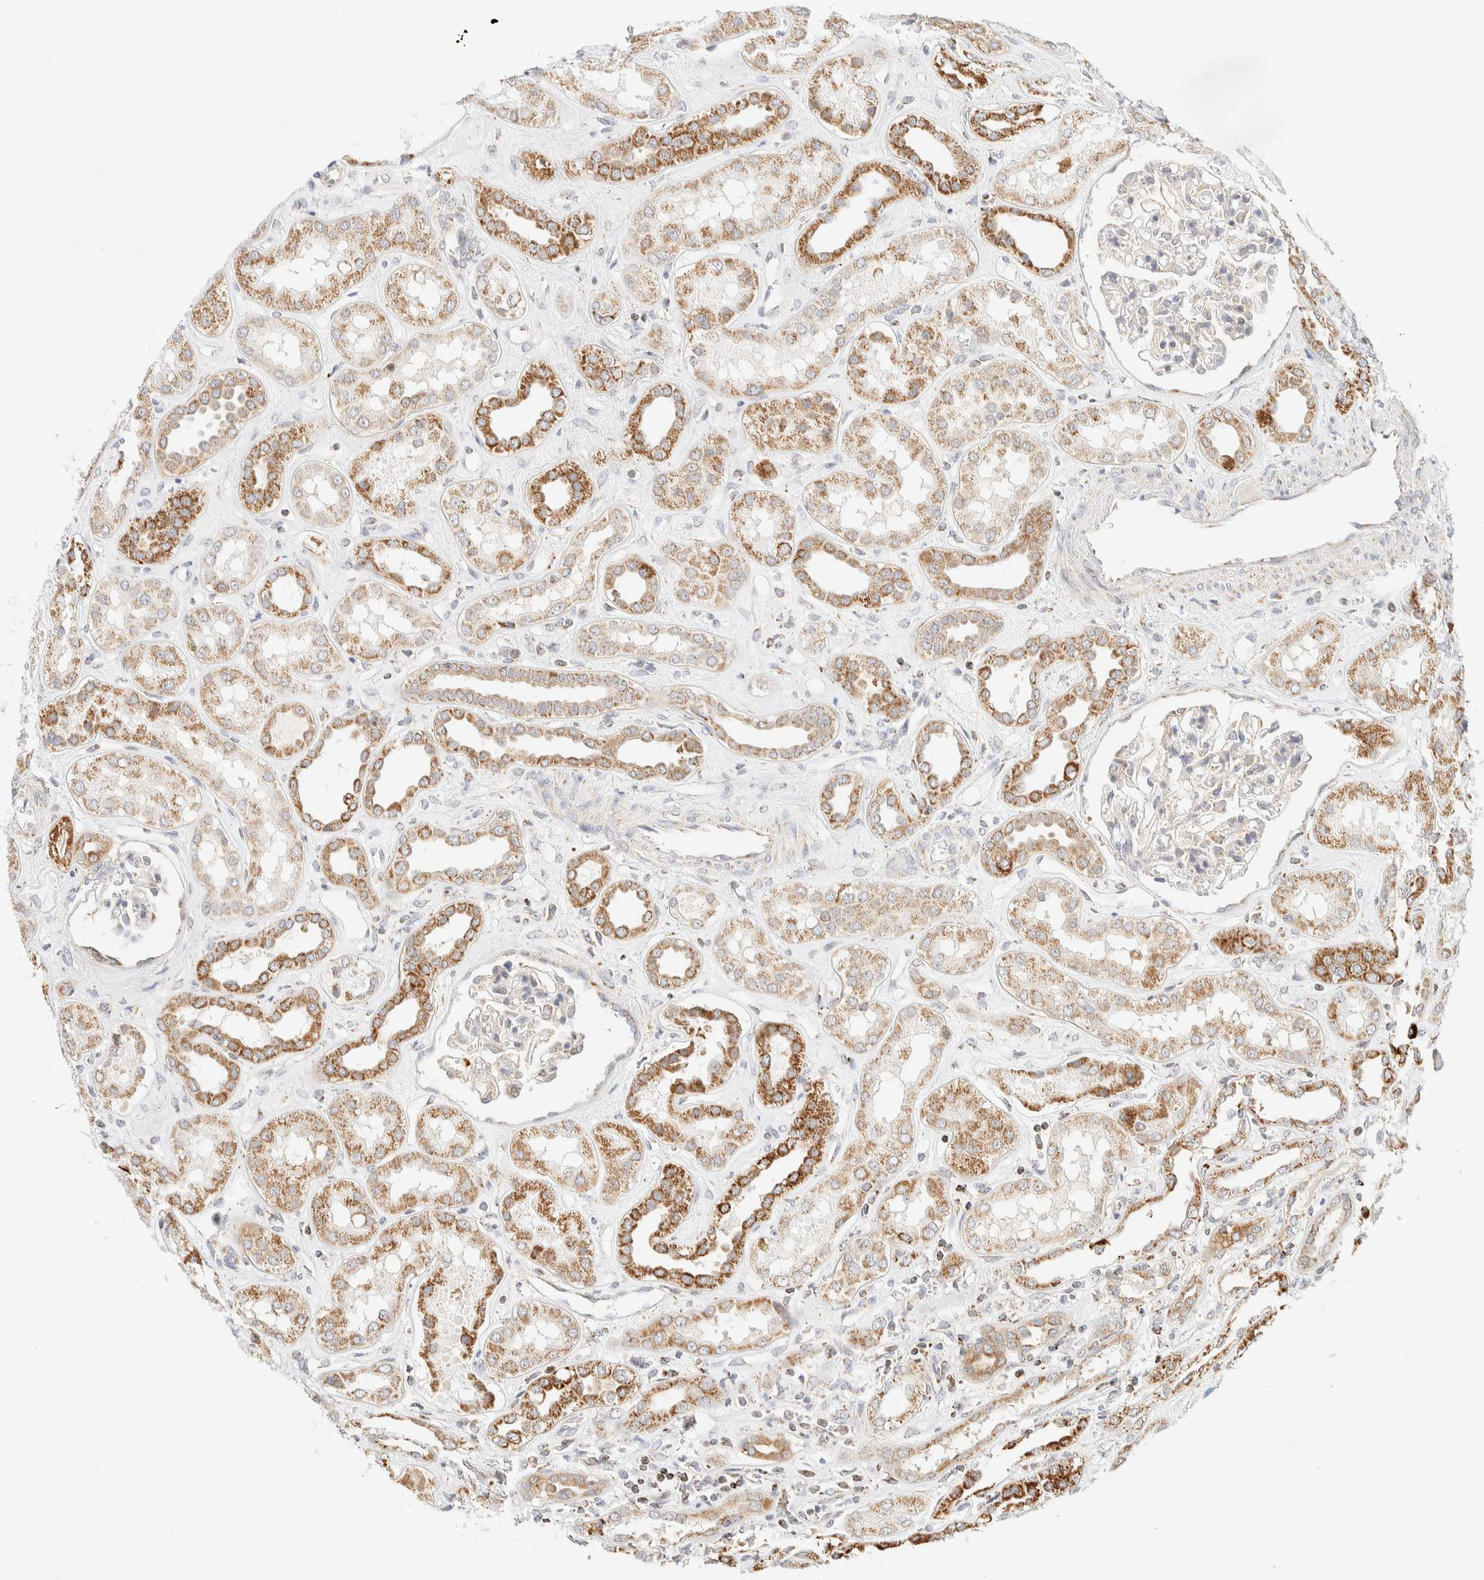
{"staining": {"intensity": "weak", "quantity": "<25%", "location": "cytoplasmic/membranous"}, "tissue": "kidney", "cell_type": "Cells in glomeruli", "image_type": "normal", "snomed": [{"axis": "morphology", "description": "Normal tissue, NOS"}, {"axis": "topography", "description": "Kidney"}], "caption": "A high-resolution histopathology image shows immunohistochemistry staining of benign kidney, which reveals no significant expression in cells in glomeruli.", "gene": "PPM1K", "patient": {"sex": "male", "age": 59}}